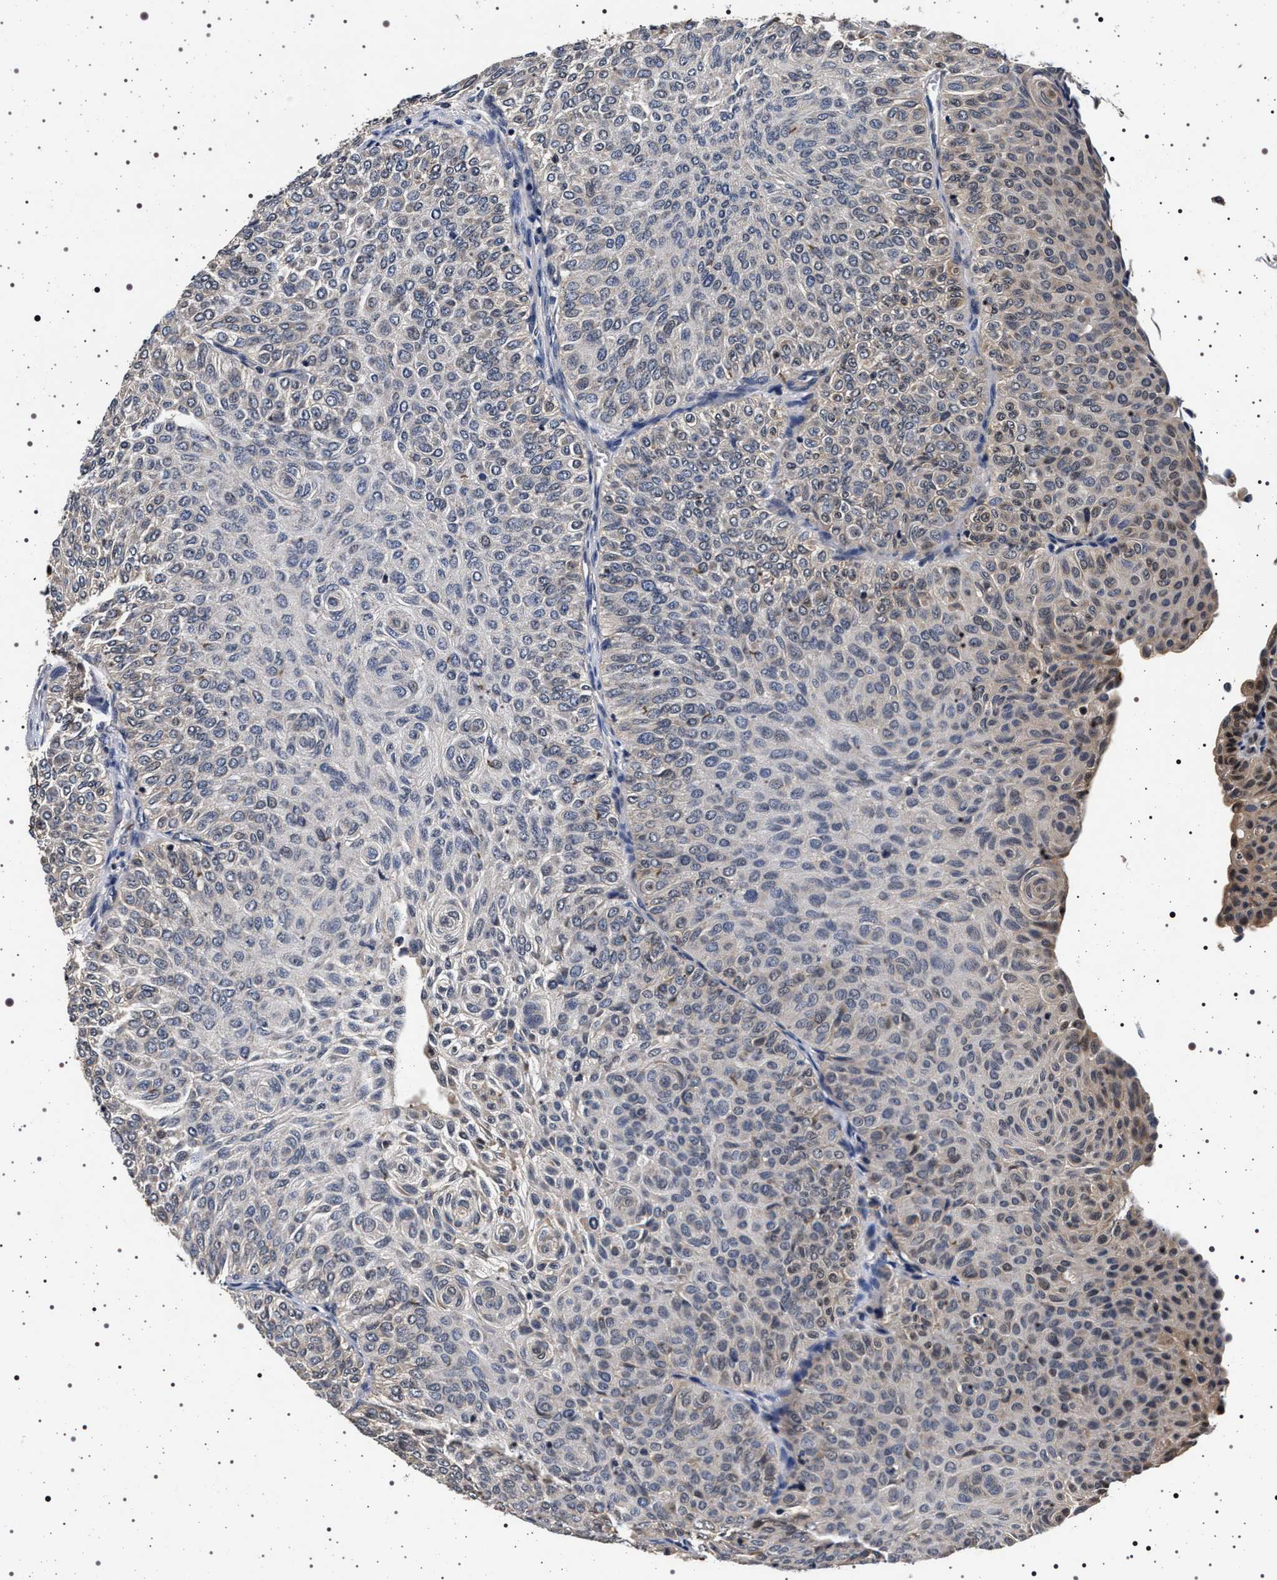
{"staining": {"intensity": "weak", "quantity": "<25%", "location": "cytoplasmic/membranous"}, "tissue": "urothelial cancer", "cell_type": "Tumor cells", "image_type": "cancer", "snomed": [{"axis": "morphology", "description": "Urothelial carcinoma, Low grade"}, {"axis": "topography", "description": "Urinary bladder"}], "caption": "Urothelial cancer was stained to show a protein in brown. There is no significant positivity in tumor cells.", "gene": "CDKN1B", "patient": {"sex": "male", "age": 78}}